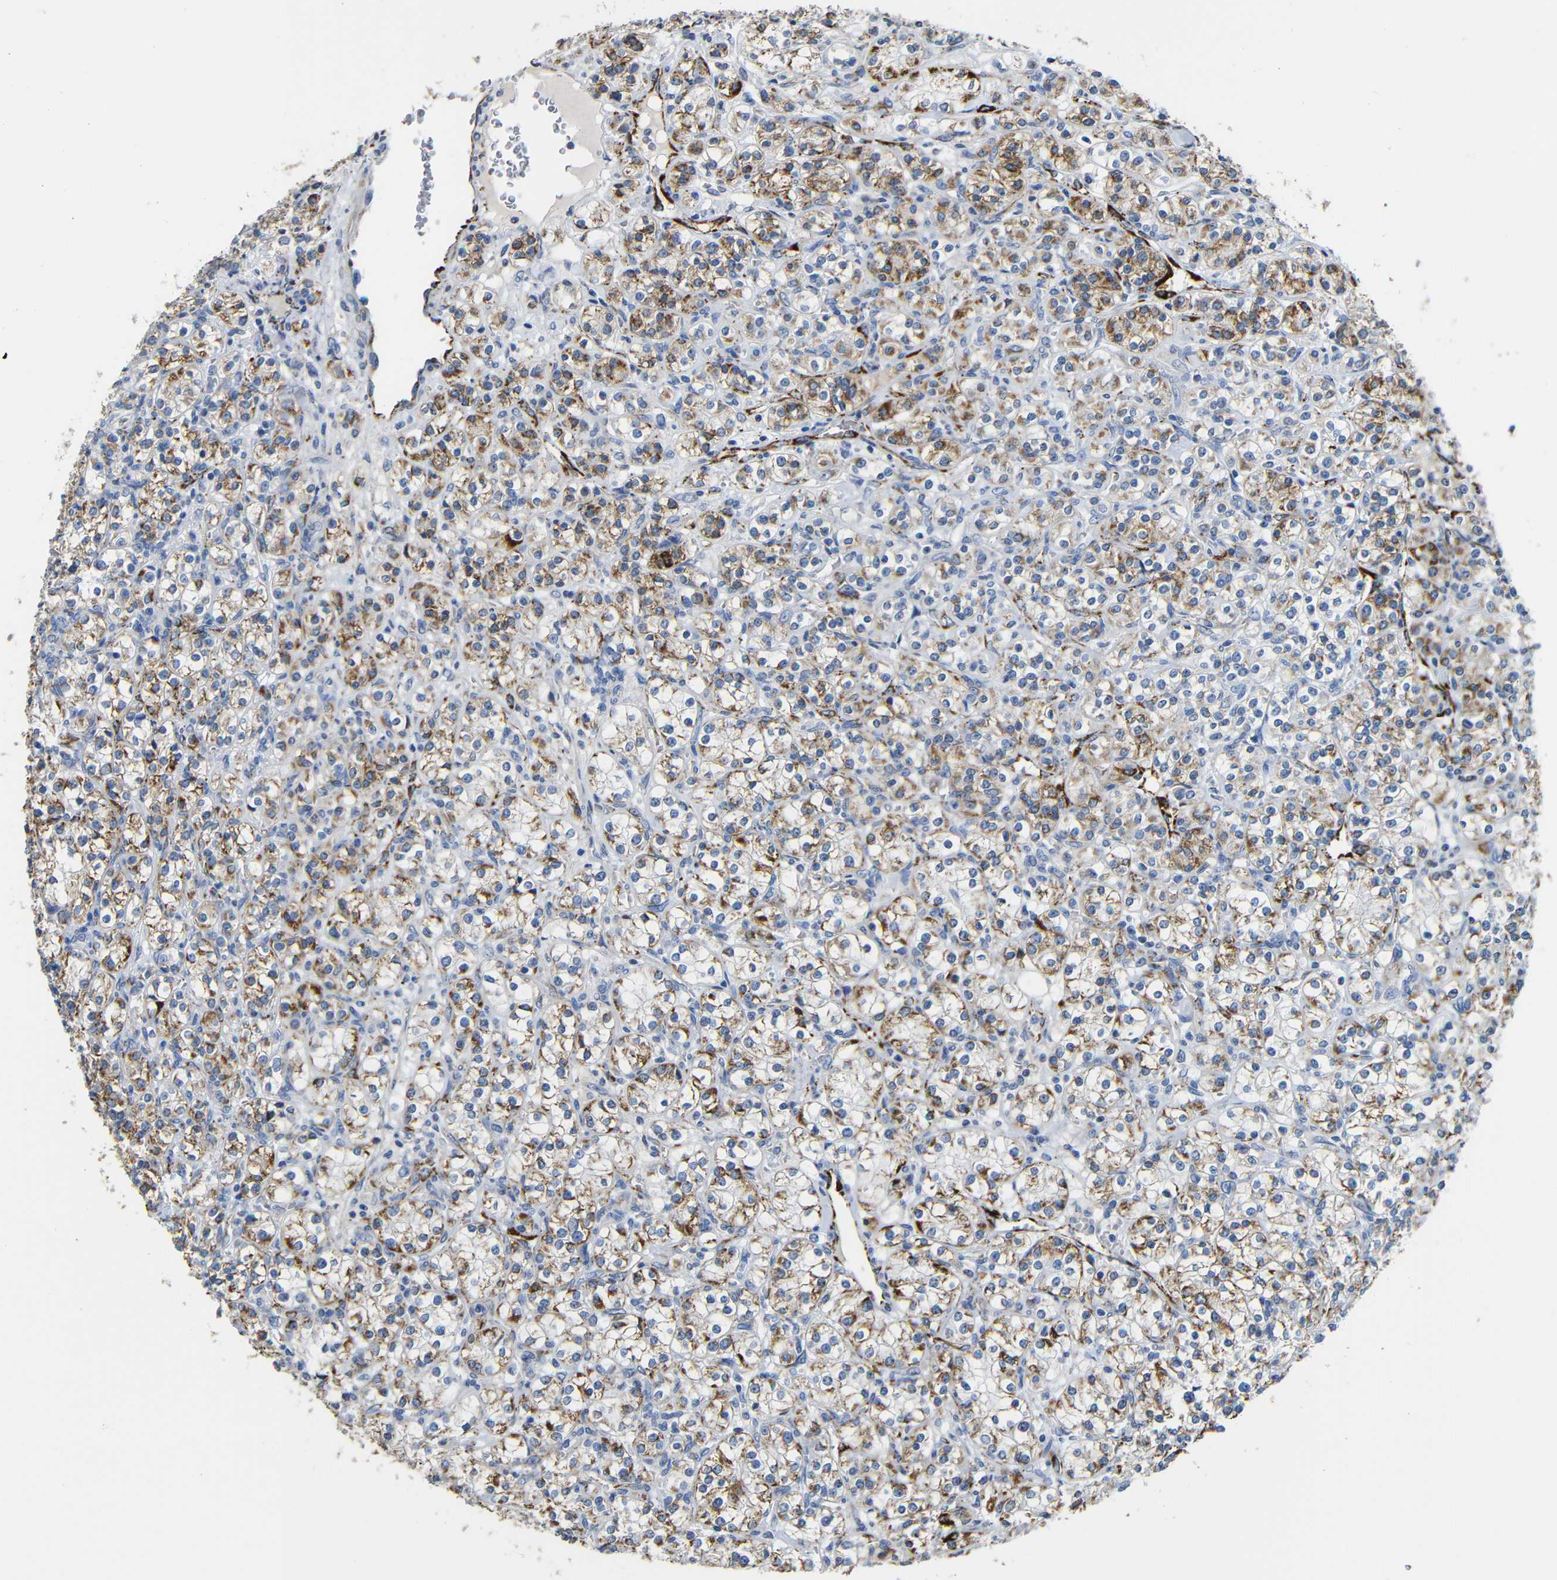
{"staining": {"intensity": "strong", "quantity": "25%-75%", "location": "cytoplasmic/membranous"}, "tissue": "renal cancer", "cell_type": "Tumor cells", "image_type": "cancer", "snomed": [{"axis": "morphology", "description": "Adenocarcinoma, NOS"}, {"axis": "topography", "description": "Kidney"}], "caption": "This photomicrograph reveals adenocarcinoma (renal) stained with IHC to label a protein in brown. The cytoplasmic/membranous of tumor cells show strong positivity for the protein. Nuclei are counter-stained blue.", "gene": "MAOA", "patient": {"sex": "male", "age": 77}}